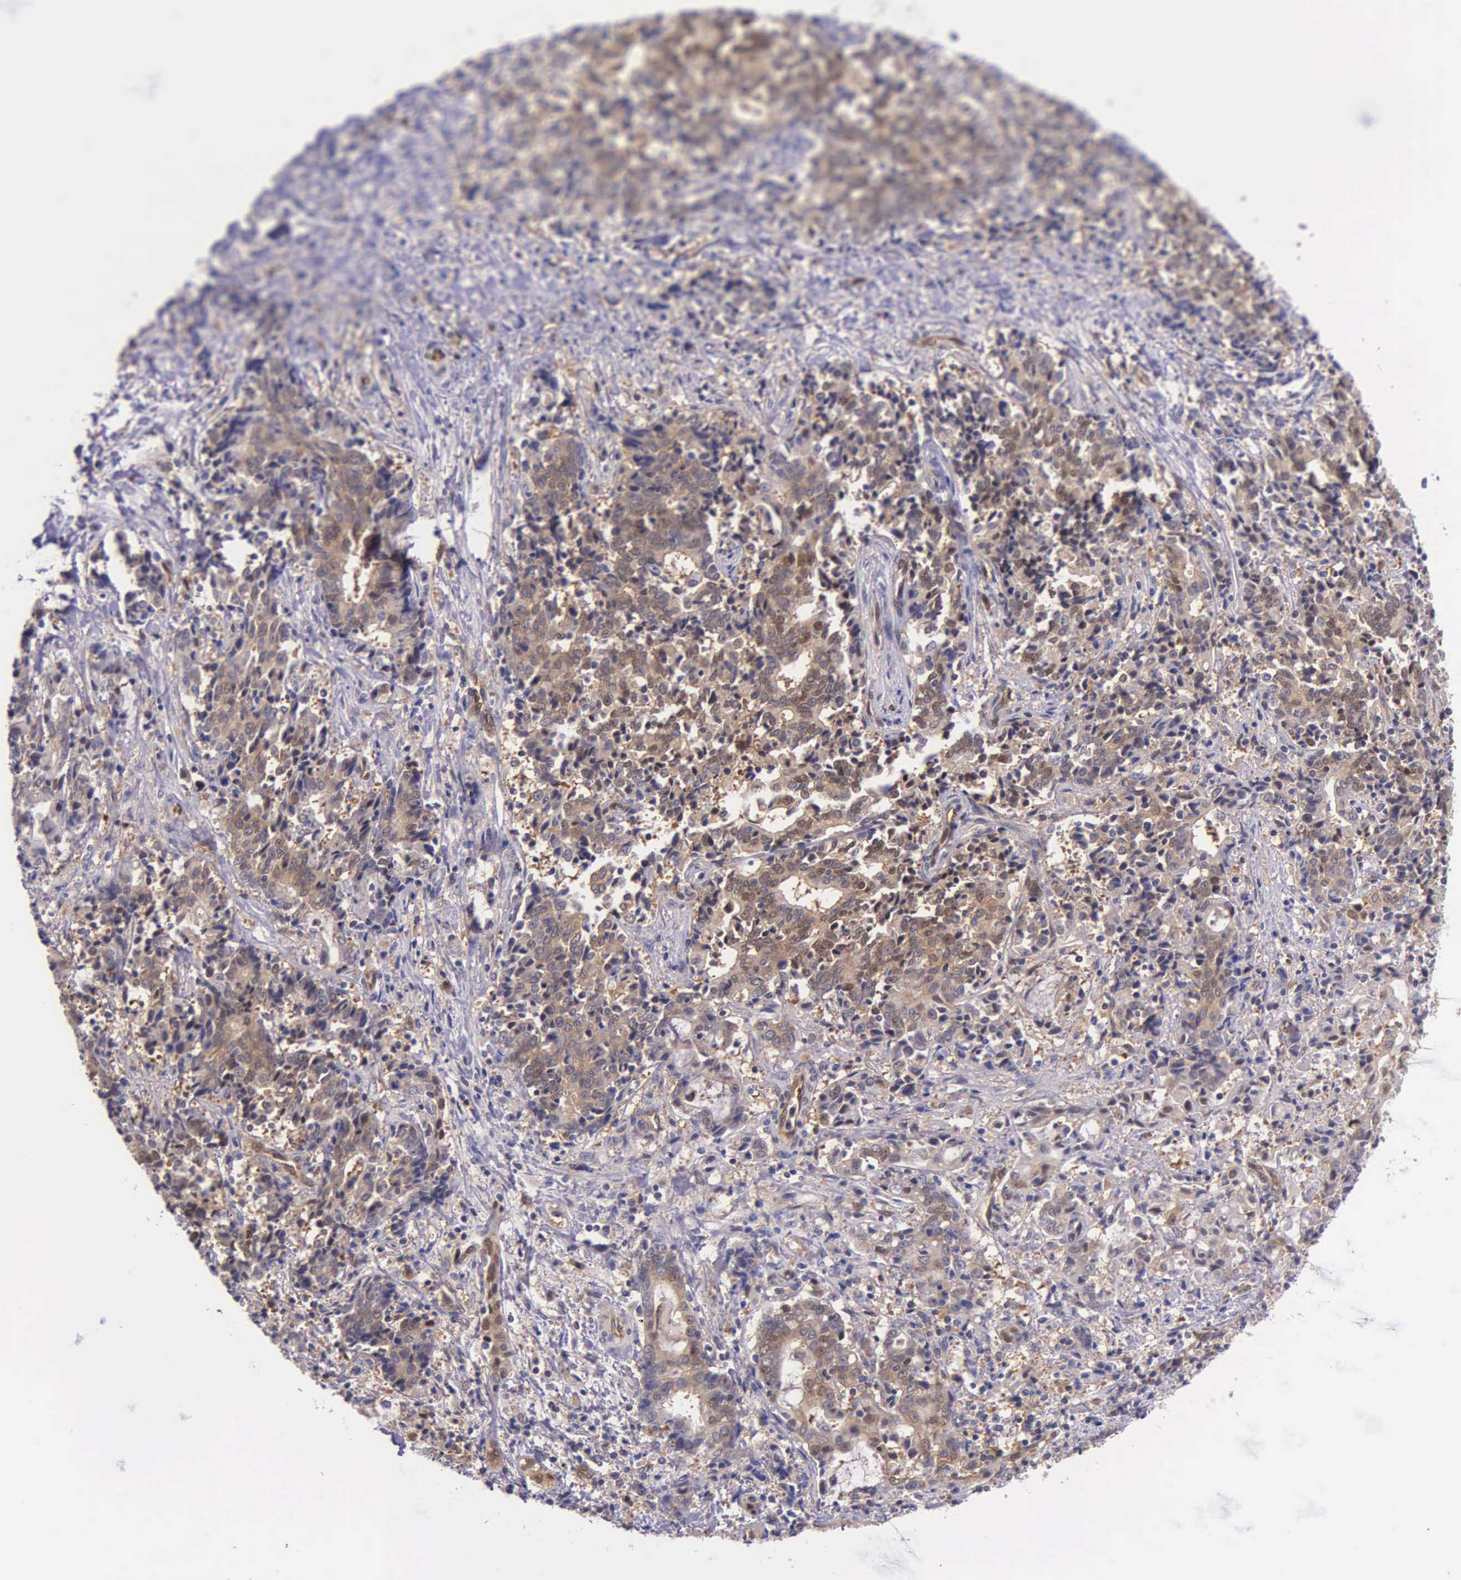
{"staining": {"intensity": "moderate", "quantity": ">75%", "location": "cytoplasmic/membranous"}, "tissue": "liver cancer", "cell_type": "Tumor cells", "image_type": "cancer", "snomed": [{"axis": "morphology", "description": "Cholangiocarcinoma"}, {"axis": "topography", "description": "Liver"}], "caption": "Cholangiocarcinoma (liver) stained with IHC reveals moderate cytoplasmic/membranous staining in about >75% of tumor cells. The staining was performed using DAB to visualize the protein expression in brown, while the nuclei were stained in blue with hematoxylin (Magnification: 20x).", "gene": "GMPR2", "patient": {"sex": "male", "age": 57}}